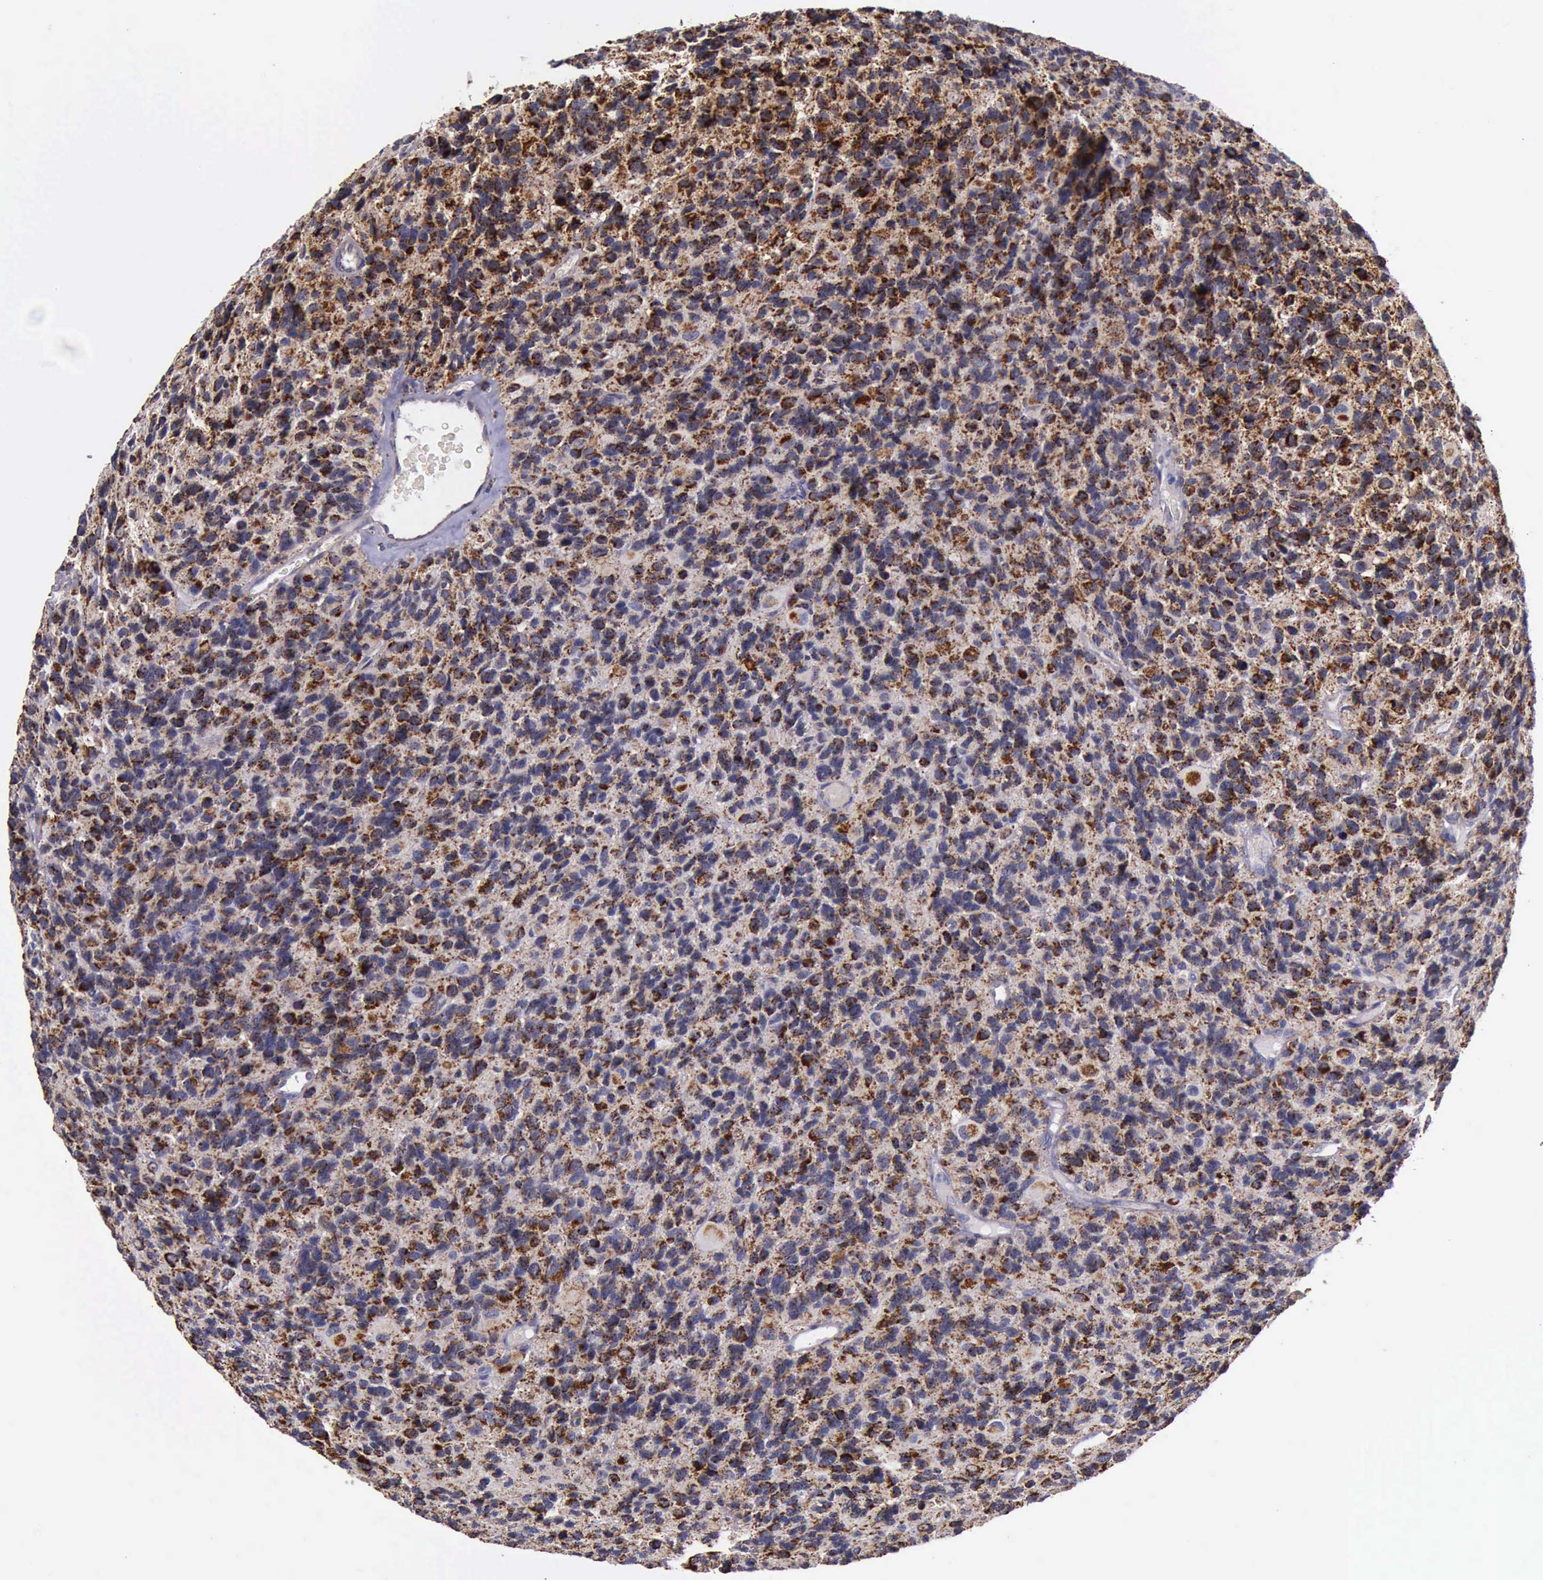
{"staining": {"intensity": "moderate", "quantity": "25%-75%", "location": "cytoplasmic/membranous"}, "tissue": "glioma", "cell_type": "Tumor cells", "image_type": "cancer", "snomed": [{"axis": "morphology", "description": "Glioma, malignant, High grade"}, {"axis": "topography", "description": "Brain"}], "caption": "Malignant high-grade glioma stained for a protein demonstrates moderate cytoplasmic/membranous positivity in tumor cells.", "gene": "TXN2", "patient": {"sex": "male", "age": 77}}